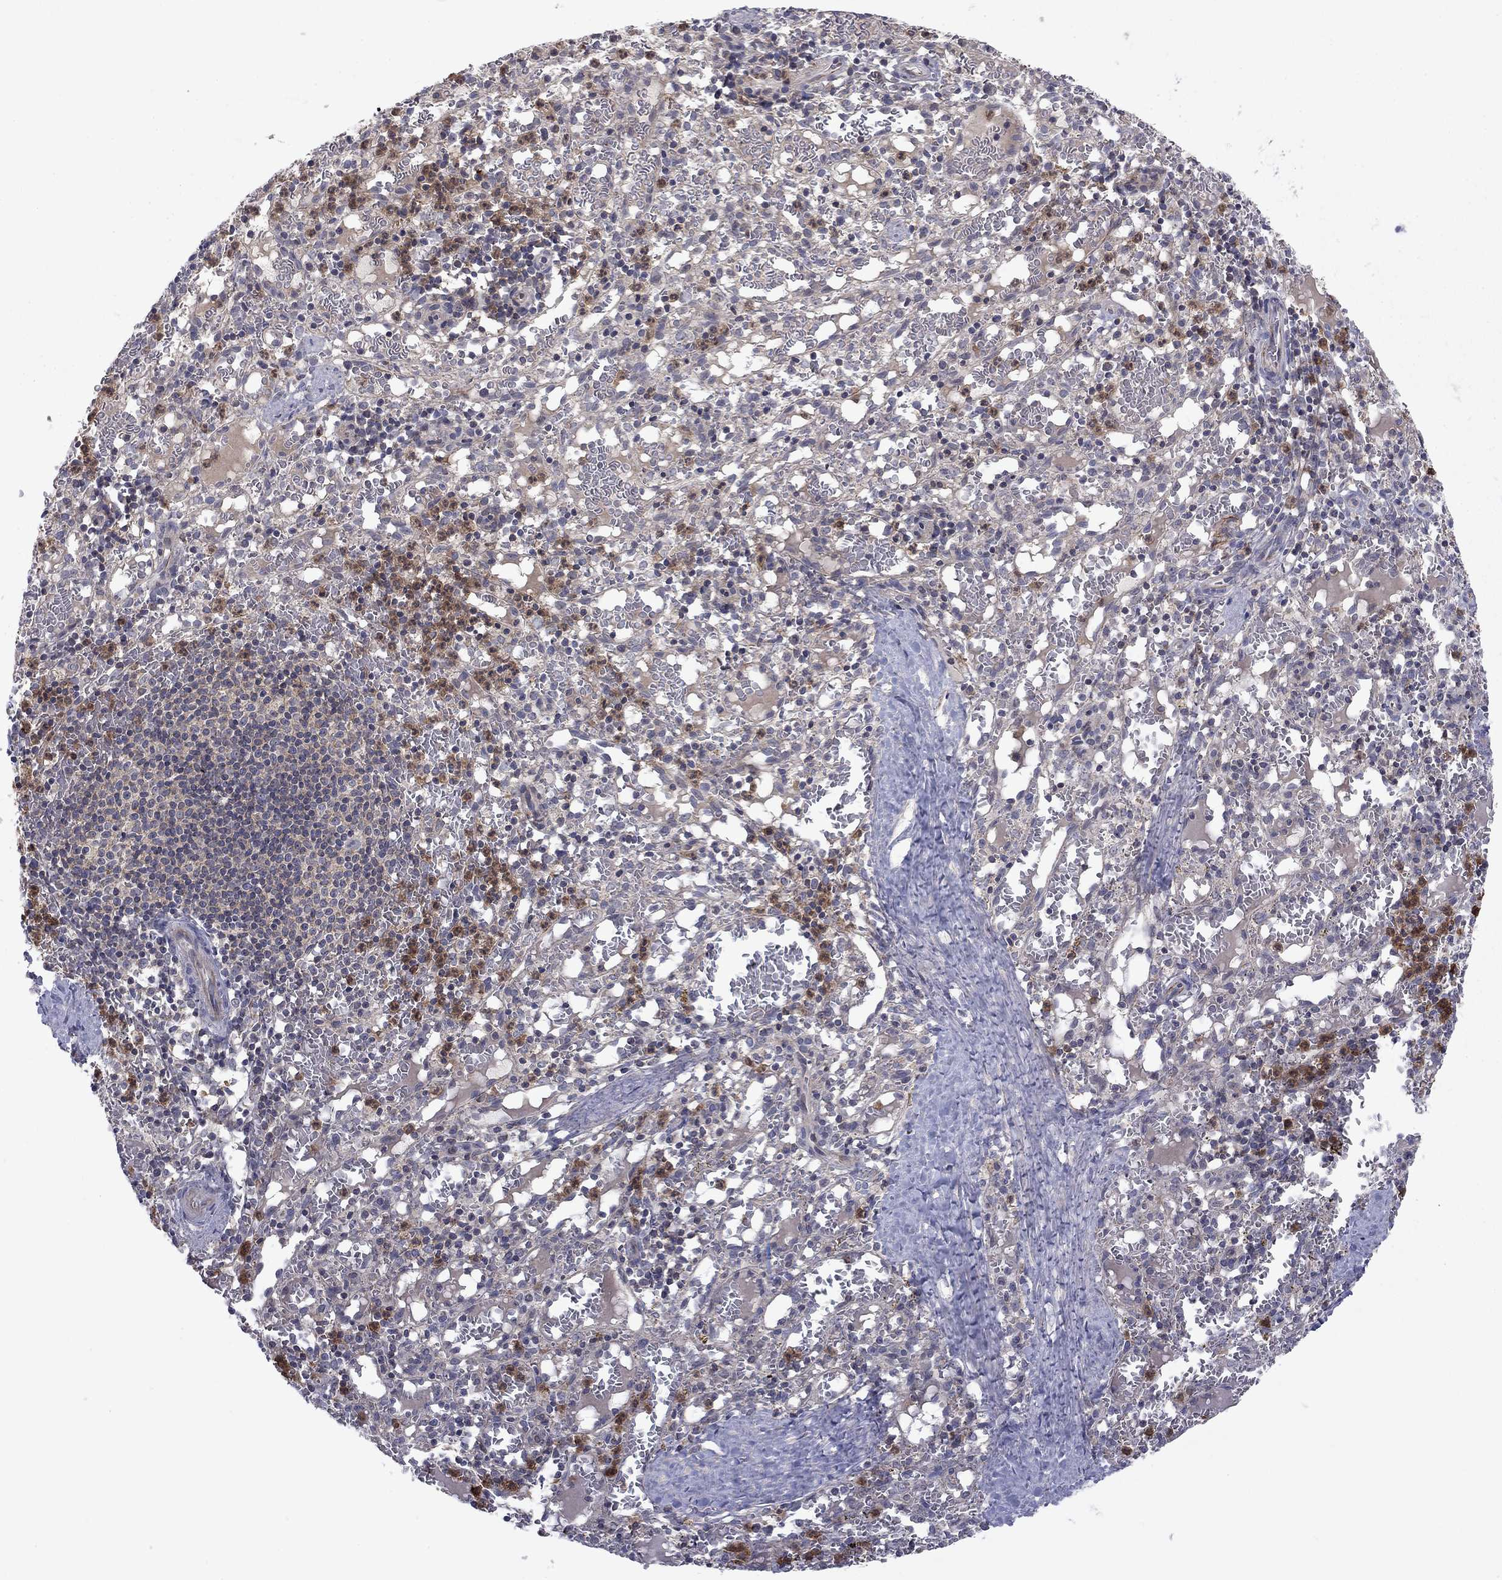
{"staining": {"intensity": "strong", "quantity": "<25%", "location": "cytoplasmic/membranous"}, "tissue": "spleen", "cell_type": "Cells in red pulp", "image_type": "normal", "snomed": [{"axis": "morphology", "description": "Normal tissue, NOS"}, {"axis": "topography", "description": "Spleen"}], "caption": "Cells in red pulp exhibit medium levels of strong cytoplasmic/membranous positivity in about <25% of cells in benign spleen.", "gene": "DOP1B", "patient": {"sex": "male", "age": 11}}